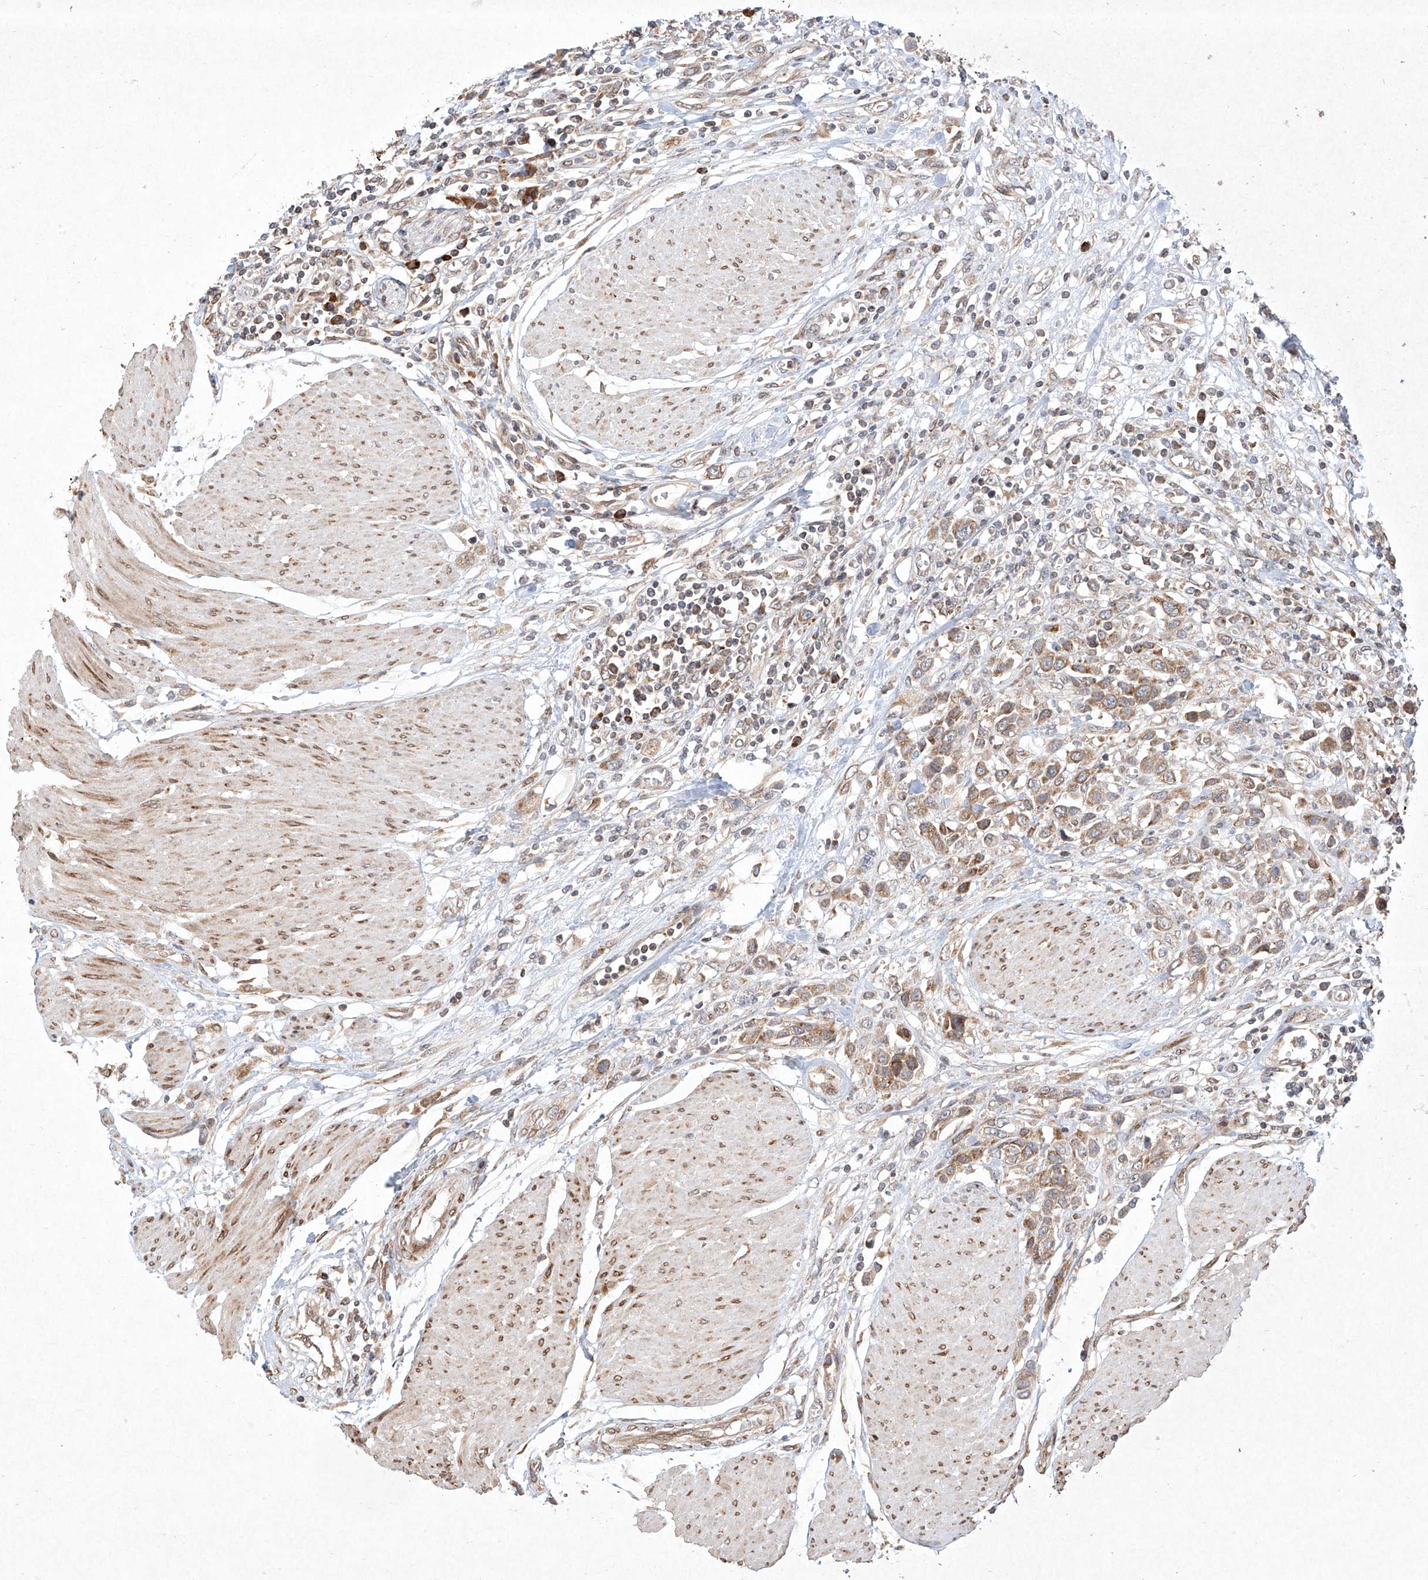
{"staining": {"intensity": "moderate", "quantity": ">75%", "location": "cytoplasmic/membranous"}, "tissue": "urothelial cancer", "cell_type": "Tumor cells", "image_type": "cancer", "snomed": [{"axis": "morphology", "description": "Urothelial carcinoma, High grade"}, {"axis": "topography", "description": "Urinary bladder"}], "caption": "DAB immunohistochemical staining of human high-grade urothelial carcinoma demonstrates moderate cytoplasmic/membranous protein staining in approximately >75% of tumor cells.", "gene": "SEMA3B", "patient": {"sex": "male", "age": 50}}